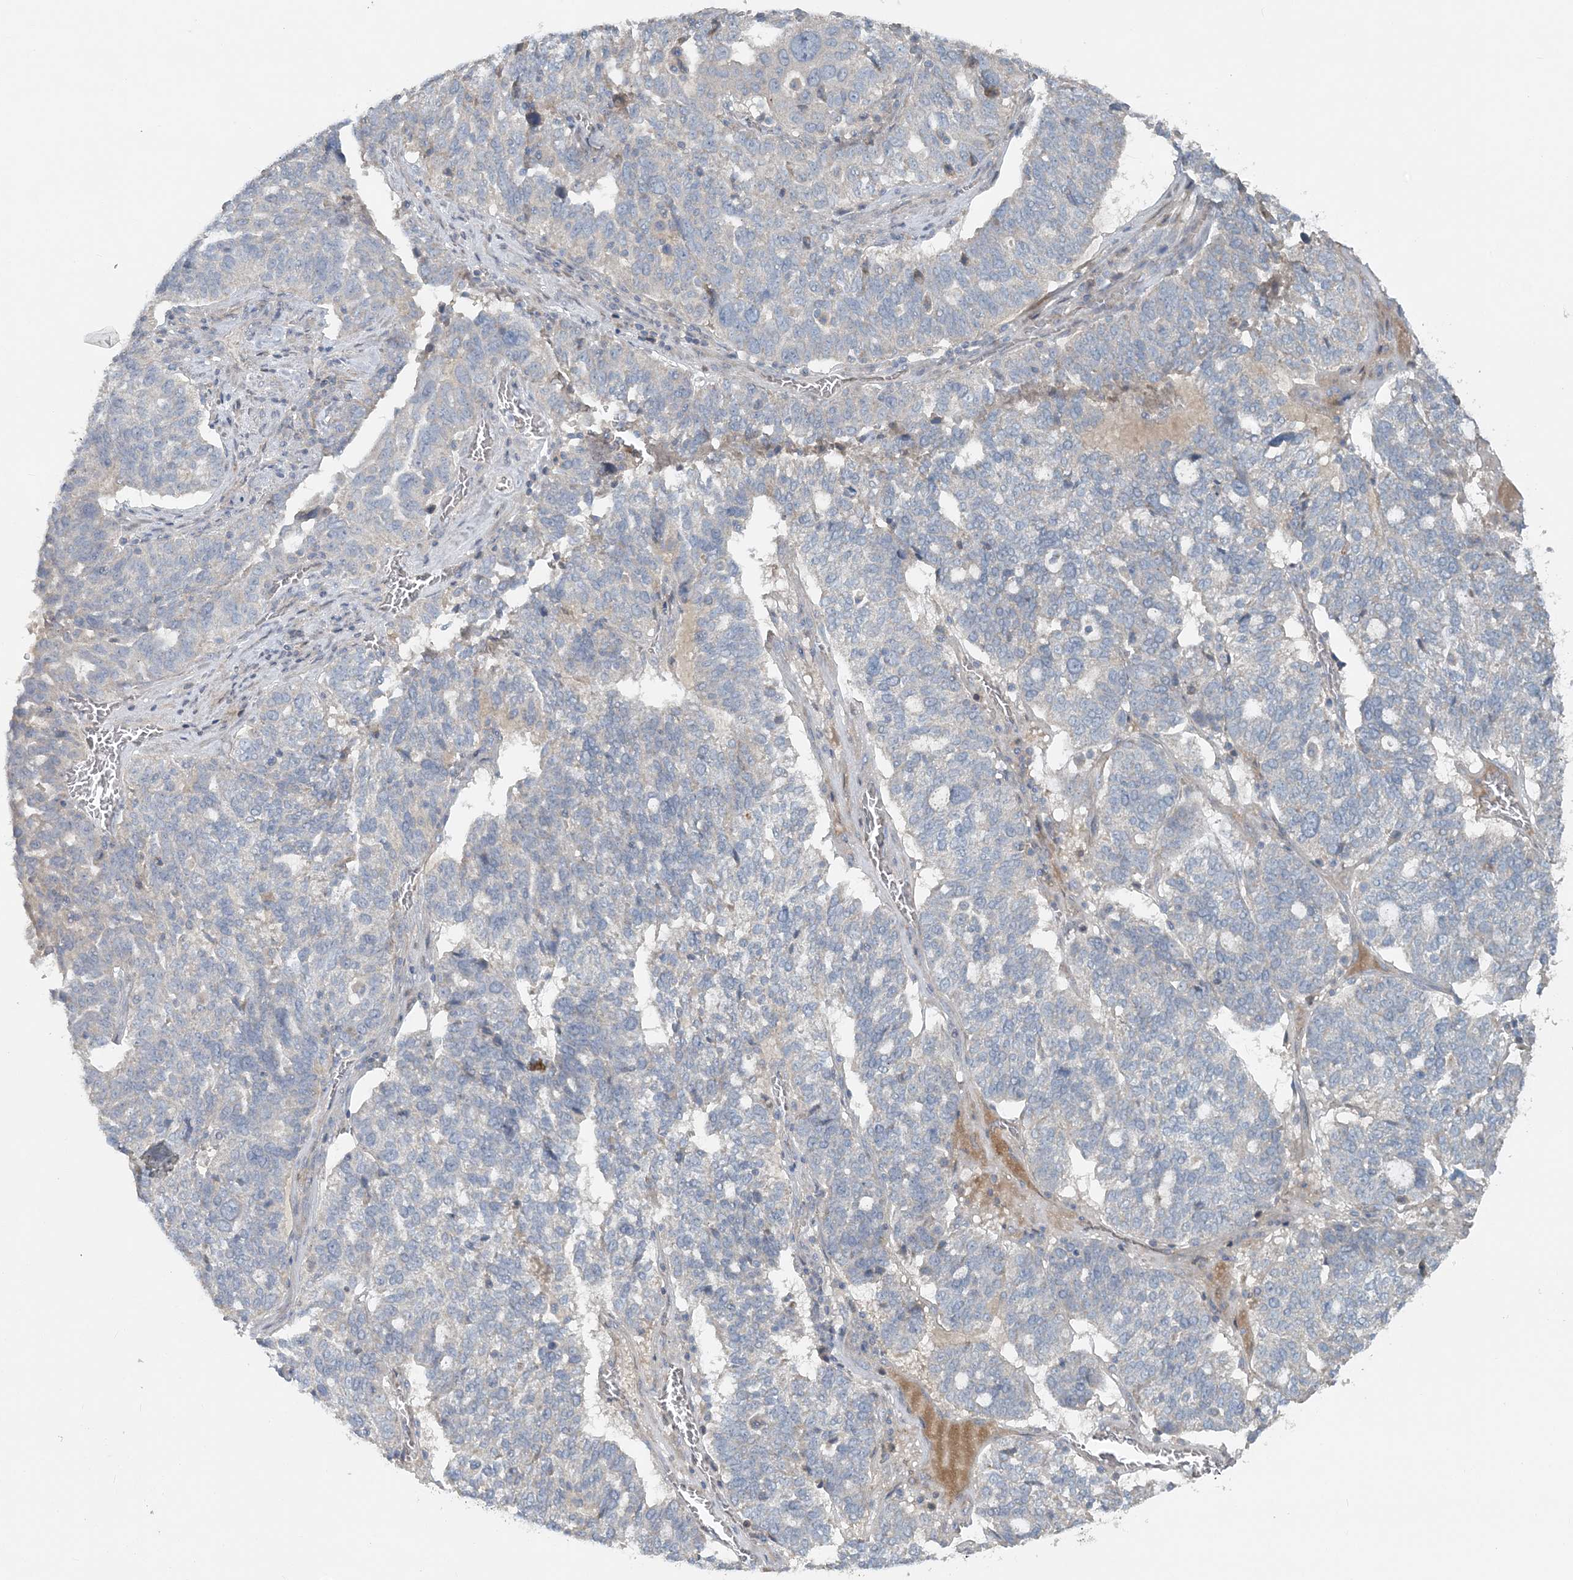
{"staining": {"intensity": "negative", "quantity": "none", "location": "none"}, "tissue": "ovarian cancer", "cell_type": "Tumor cells", "image_type": "cancer", "snomed": [{"axis": "morphology", "description": "Cystadenocarcinoma, serous, NOS"}, {"axis": "topography", "description": "Ovary"}], "caption": "The IHC histopathology image has no significant staining in tumor cells of ovarian cancer tissue. Nuclei are stained in blue.", "gene": "SLC4A10", "patient": {"sex": "female", "age": 59}}